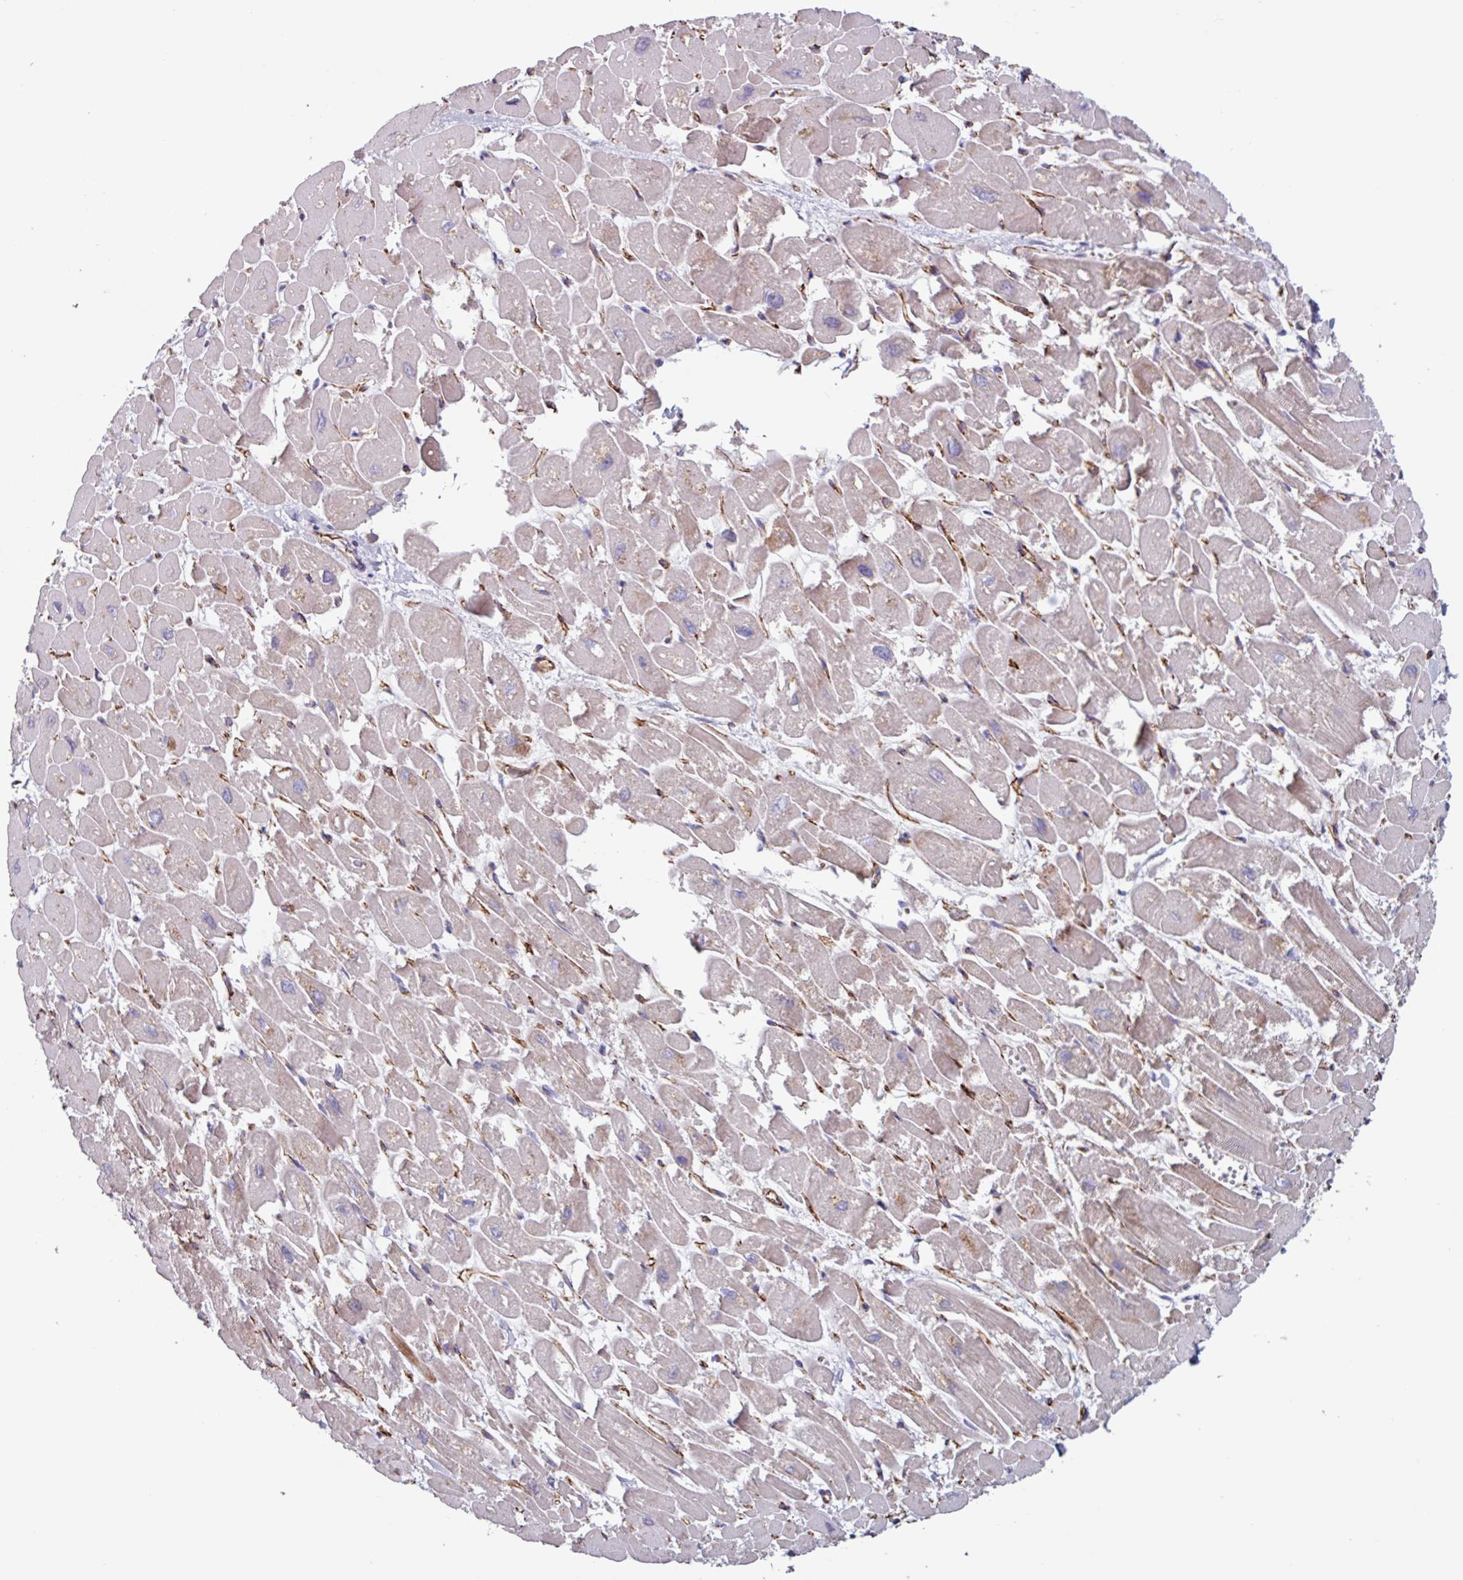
{"staining": {"intensity": "weak", "quantity": ">75%", "location": "cytoplasmic/membranous"}, "tissue": "heart muscle", "cell_type": "Cardiomyocytes", "image_type": "normal", "snomed": [{"axis": "morphology", "description": "Normal tissue, NOS"}, {"axis": "topography", "description": "Heart"}], "caption": "Protein staining by IHC demonstrates weak cytoplasmic/membranous expression in about >75% of cardiomyocytes in benign heart muscle.", "gene": "BTD", "patient": {"sex": "male", "age": 54}}